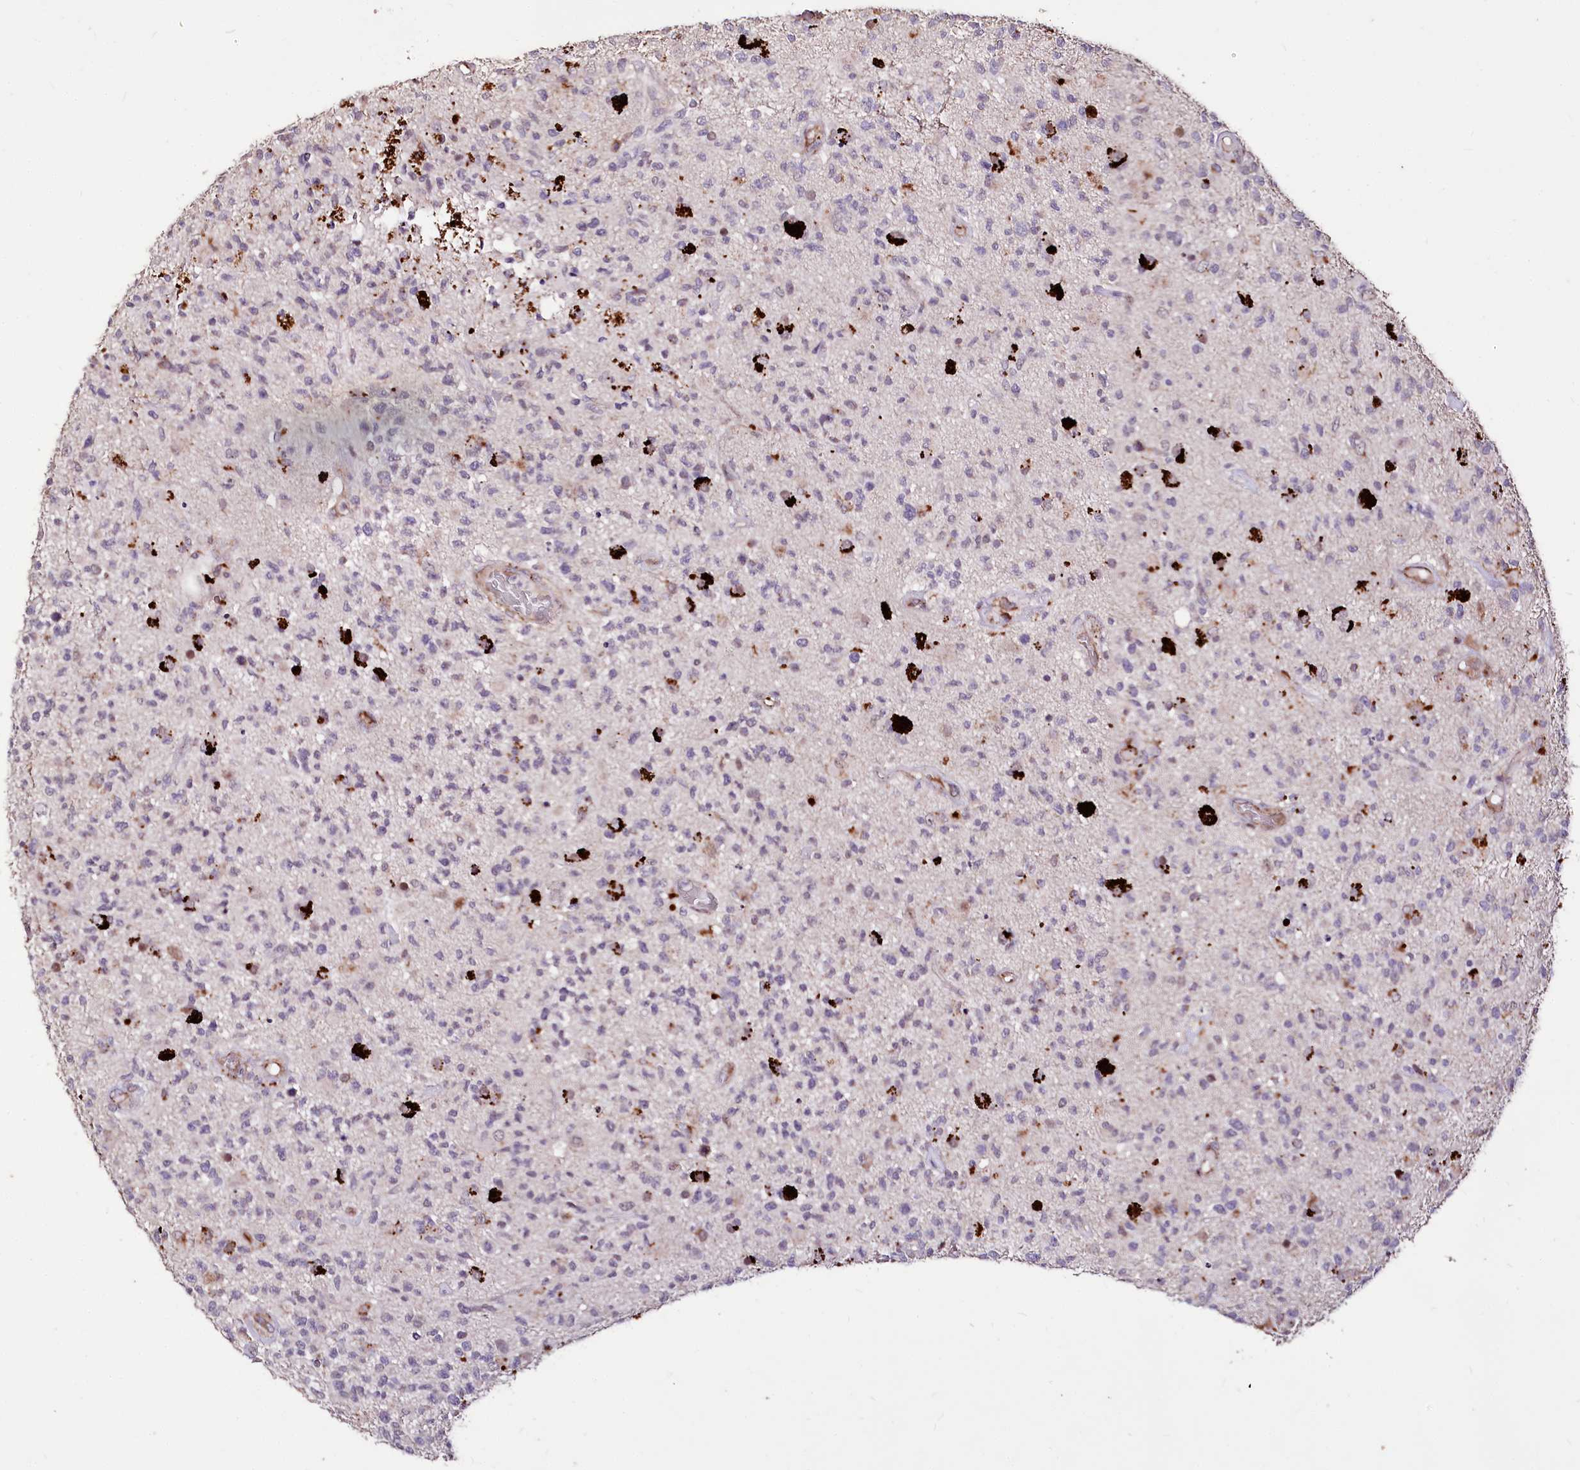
{"staining": {"intensity": "negative", "quantity": "none", "location": "none"}, "tissue": "glioma", "cell_type": "Tumor cells", "image_type": "cancer", "snomed": [{"axis": "morphology", "description": "Glioma, malignant, High grade"}, {"axis": "morphology", "description": "Glioblastoma, NOS"}, {"axis": "topography", "description": "Brain"}], "caption": "Tumor cells show no significant staining in glioma. The staining was performed using DAB (3,3'-diaminobenzidine) to visualize the protein expression in brown, while the nuclei were stained in blue with hematoxylin (Magnification: 20x).", "gene": "CARD19", "patient": {"sex": "male", "age": 60}}